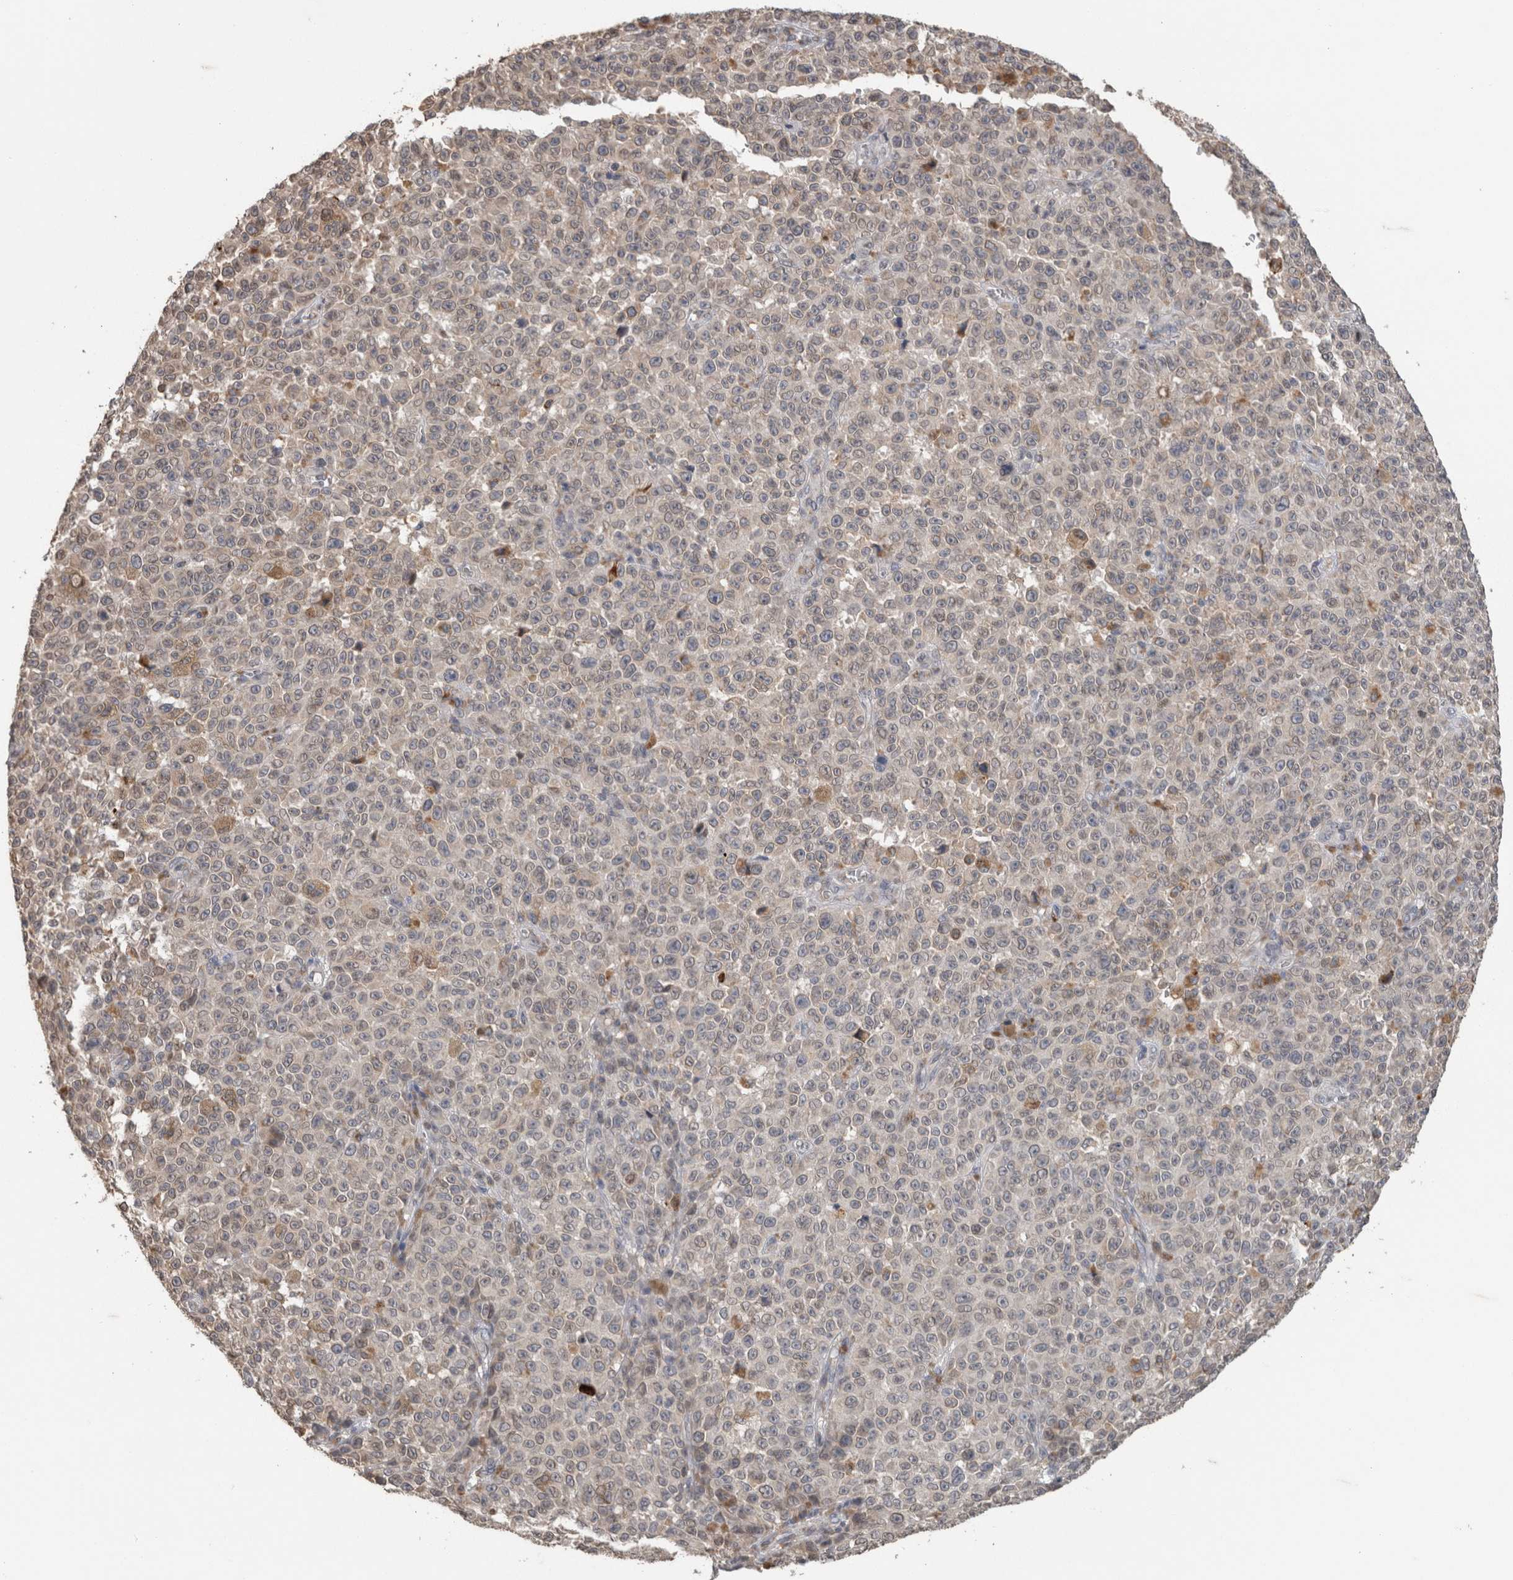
{"staining": {"intensity": "weak", "quantity": "<25%", "location": "cytoplasmic/membranous"}, "tissue": "melanoma", "cell_type": "Tumor cells", "image_type": "cancer", "snomed": [{"axis": "morphology", "description": "Malignant melanoma, NOS"}, {"axis": "topography", "description": "Skin"}], "caption": "Malignant melanoma was stained to show a protein in brown. There is no significant staining in tumor cells.", "gene": "ADGRL3", "patient": {"sex": "female", "age": 82}}